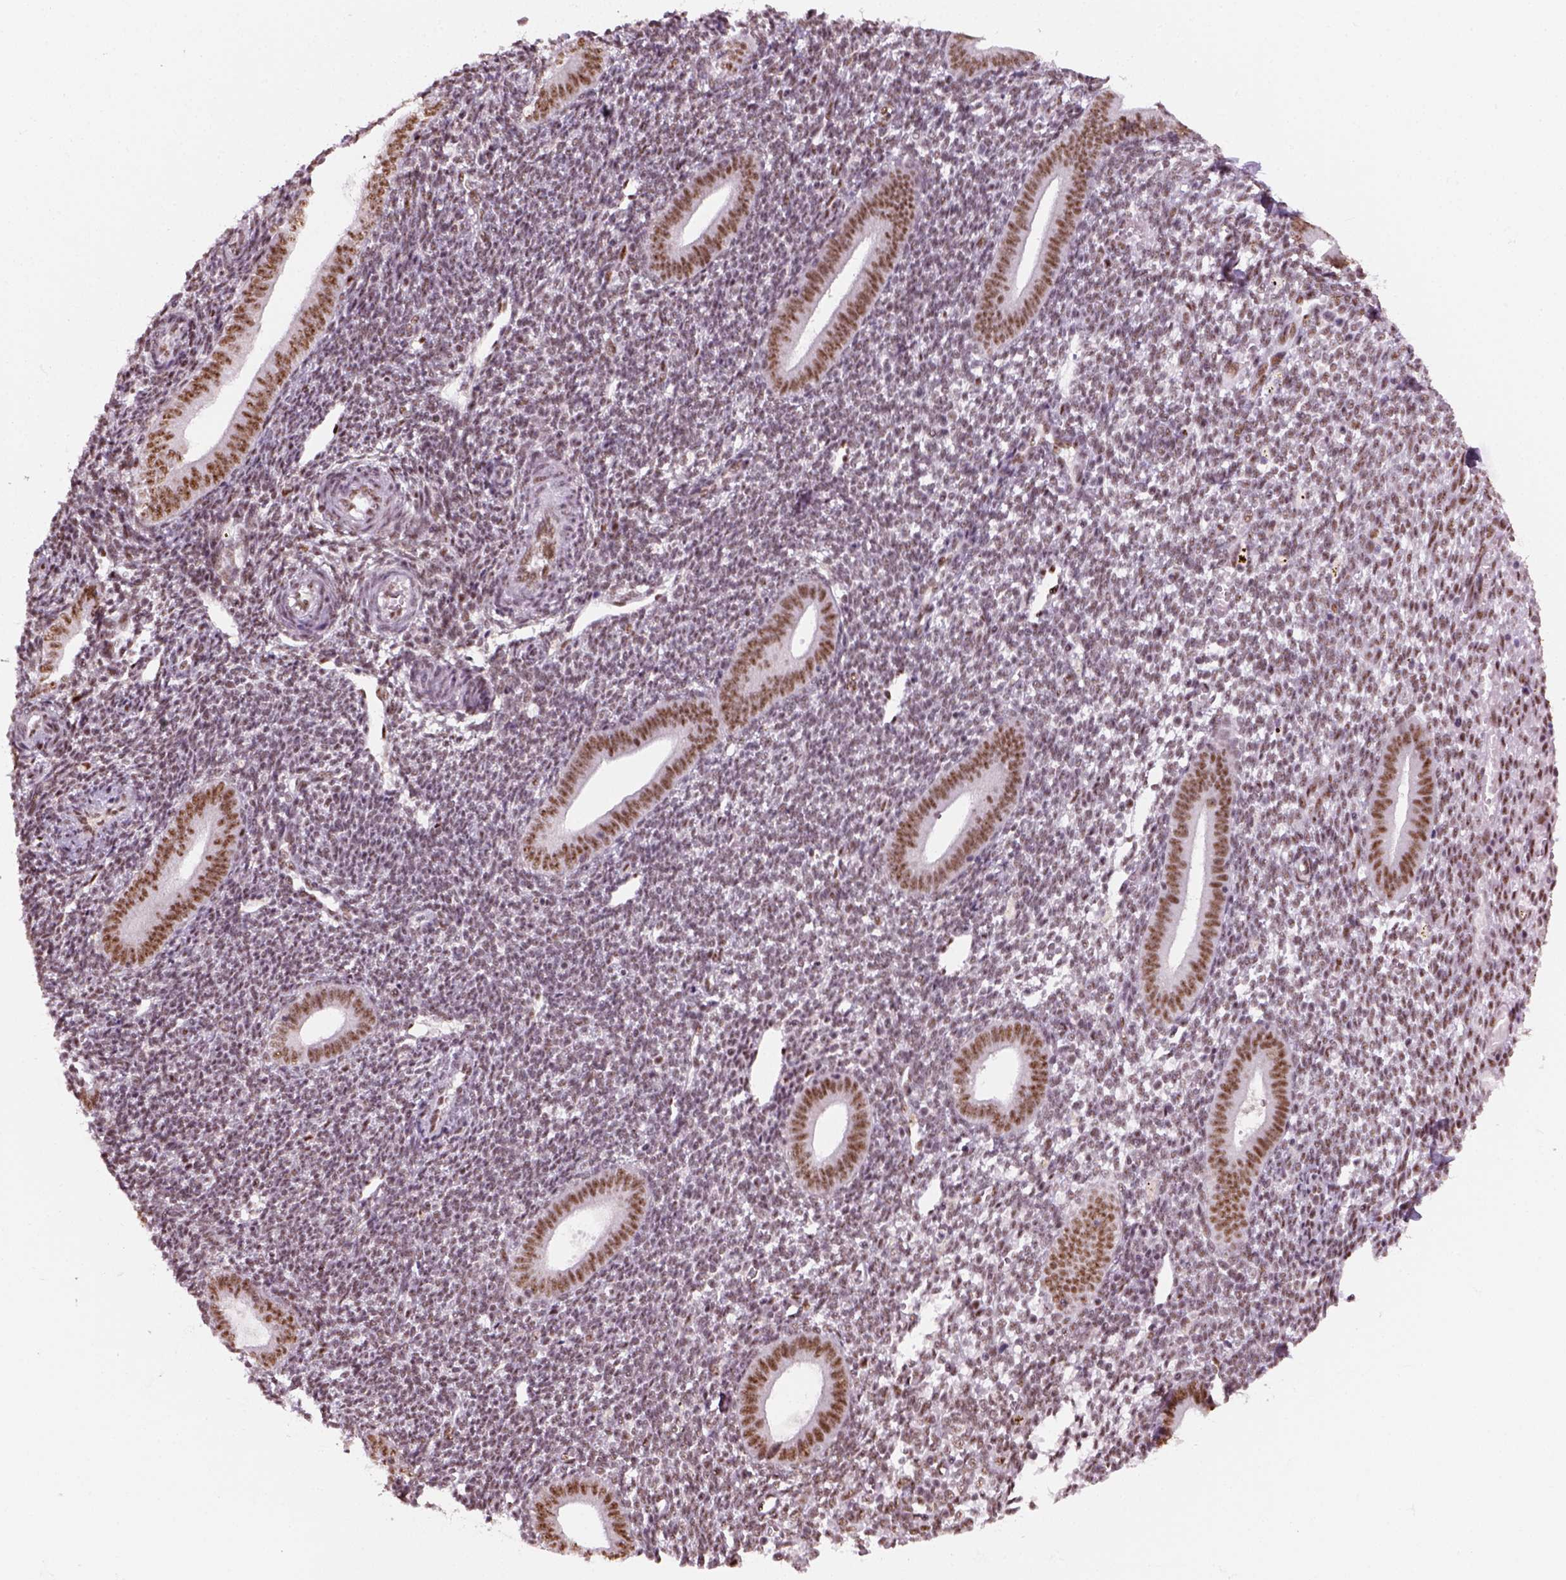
{"staining": {"intensity": "weak", "quantity": "25%-75%", "location": "nuclear"}, "tissue": "endometrium", "cell_type": "Cells in endometrial stroma", "image_type": "normal", "snomed": [{"axis": "morphology", "description": "Normal tissue, NOS"}, {"axis": "topography", "description": "Endometrium"}], "caption": "Immunohistochemistry (IHC) photomicrograph of benign human endometrium stained for a protein (brown), which shows low levels of weak nuclear staining in approximately 25%-75% of cells in endometrial stroma.", "gene": "GTF2F1", "patient": {"sex": "female", "age": 25}}